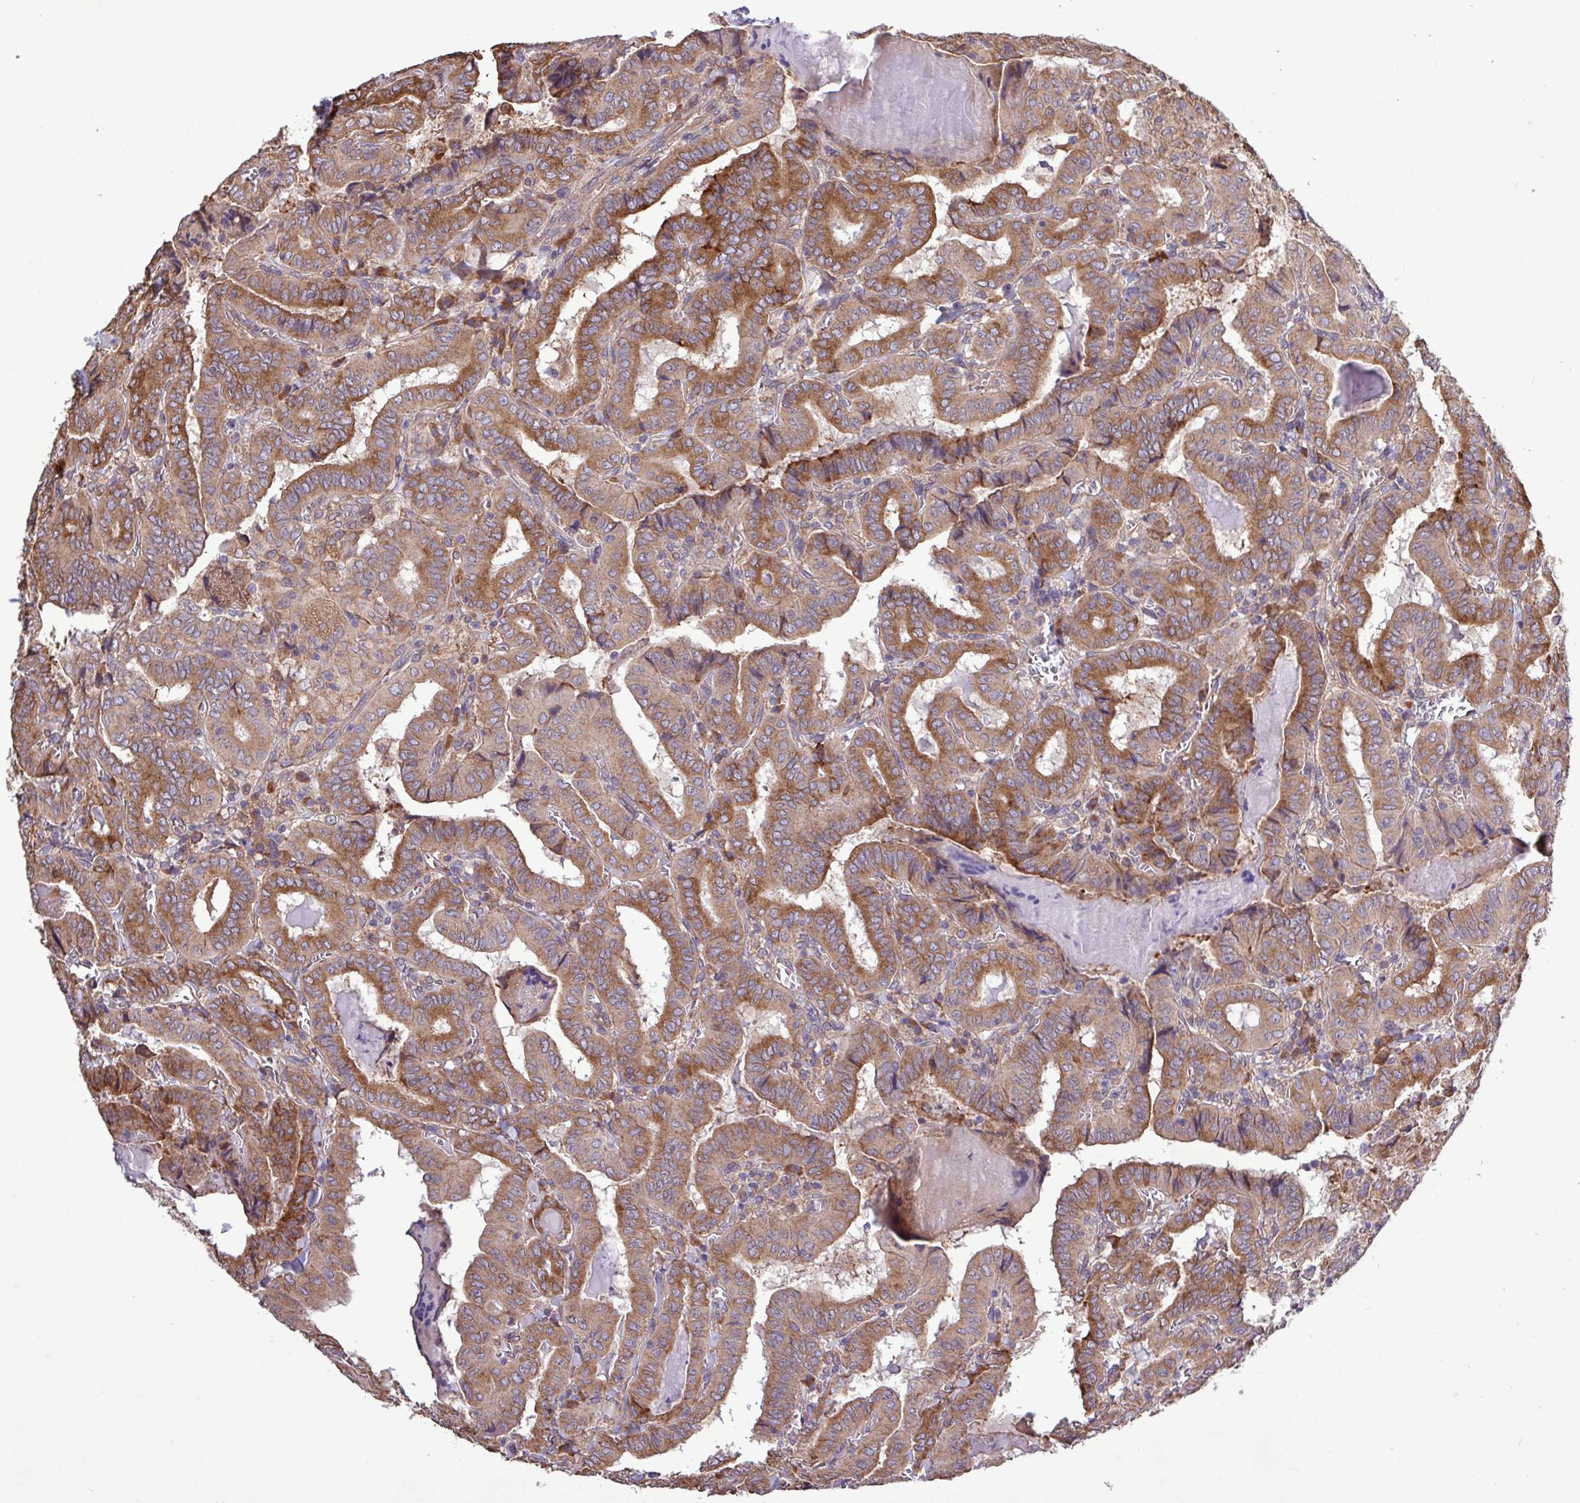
{"staining": {"intensity": "moderate", "quantity": ">75%", "location": "cytoplasmic/membranous"}, "tissue": "thyroid cancer", "cell_type": "Tumor cells", "image_type": "cancer", "snomed": [{"axis": "morphology", "description": "Papillary adenocarcinoma, NOS"}, {"axis": "topography", "description": "Thyroid gland"}], "caption": "Thyroid papillary adenocarcinoma stained for a protein exhibits moderate cytoplasmic/membranous positivity in tumor cells.", "gene": "MEGF6", "patient": {"sex": "female", "age": 72}}